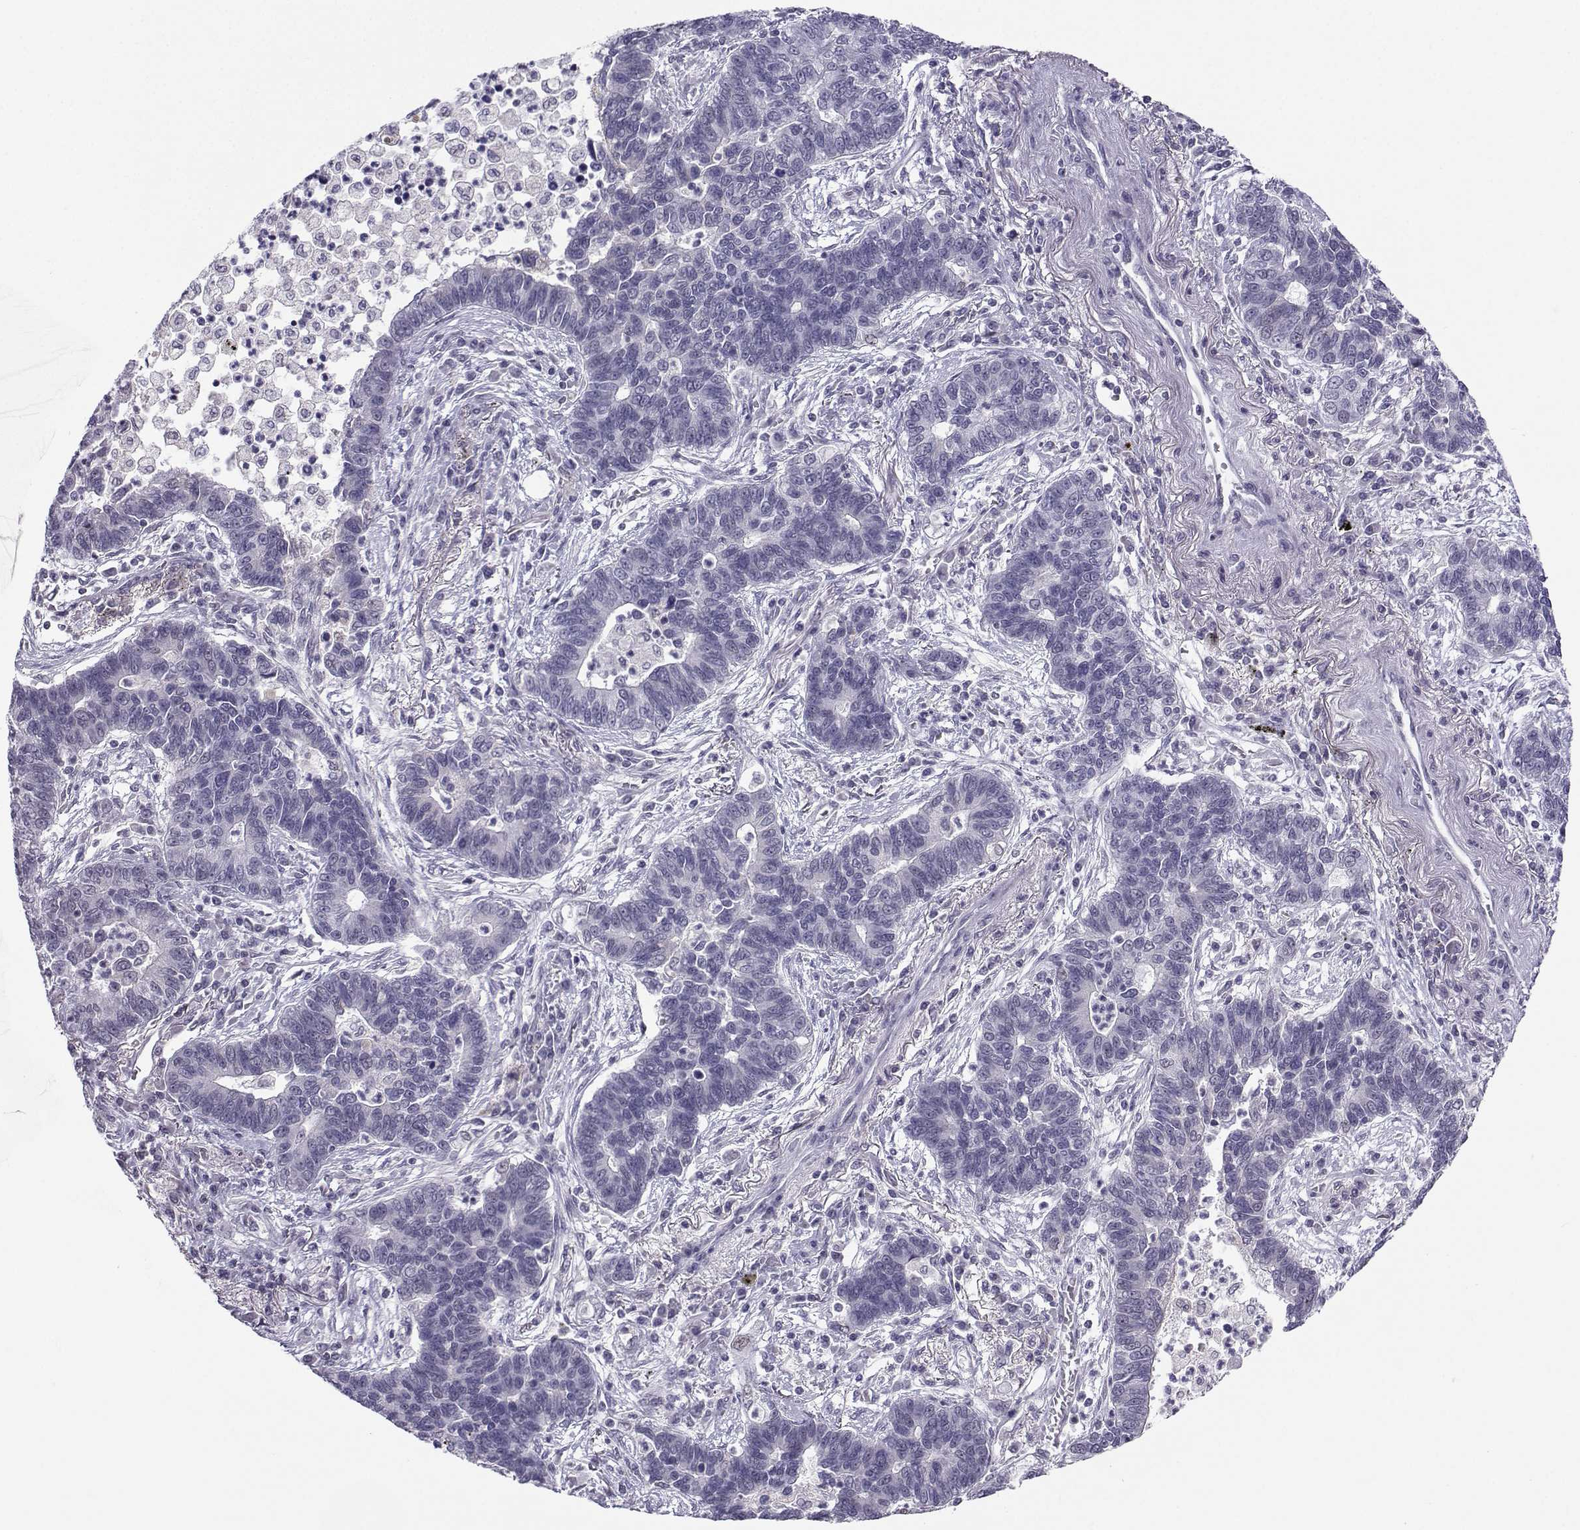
{"staining": {"intensity": "negative", "quantity": "none", "location": "none"}, "tissue": "lung cancer", "cell_type": "Tumor cells", "image_type": "cancer", "snomed": [{"axis": "morphology", "description": "Adenocarcinoma, NOS"}, {"axis": "topography", "description": "Lung"}], "caption": "Lung adenocarcinoma was stained to show a protein in brown. There is no significant staining in tumor cells. Nuclei are stained in blue.", "gene": "LHX1", "patient": {"sex": "female", "age": 57}}